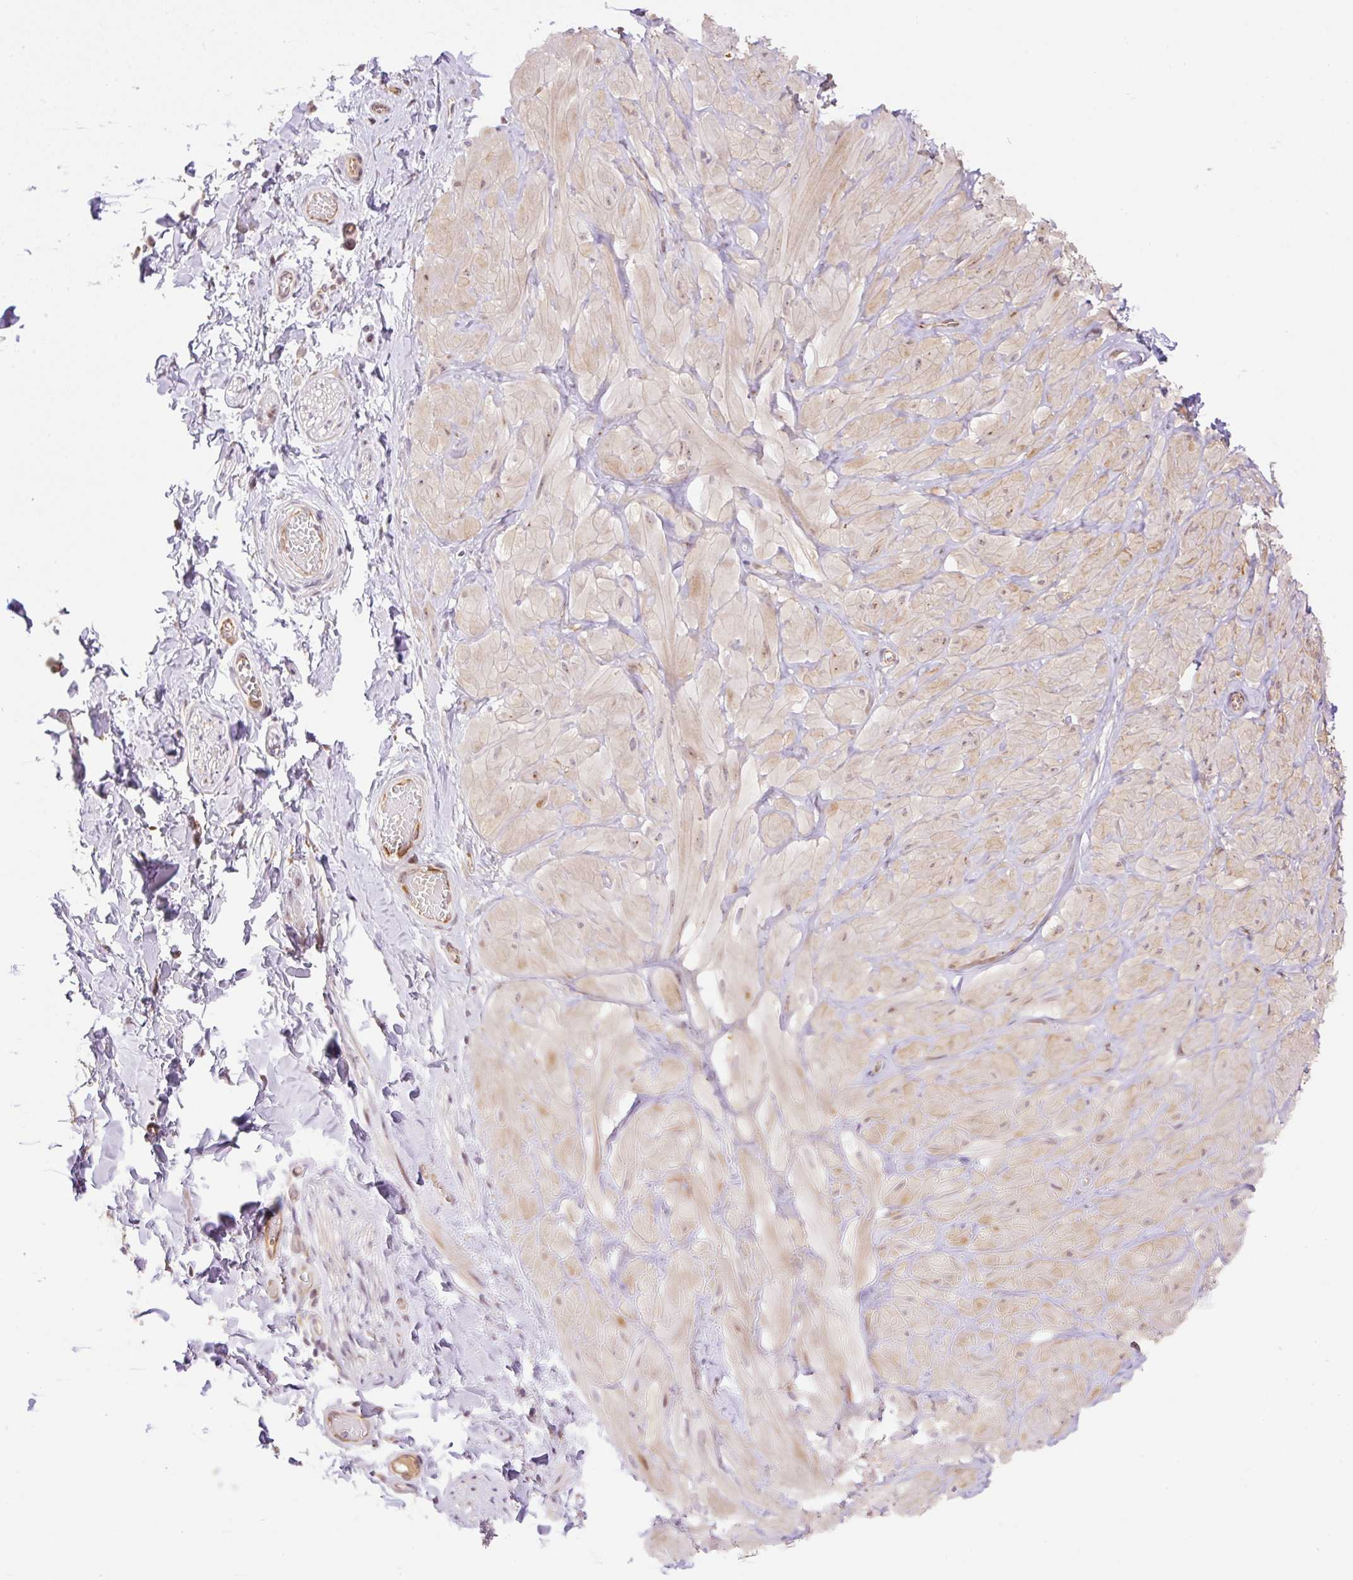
{"staining": {"intensity": "weak", "quantity": "<25%", "location": "cytoplasmic/membranous"}, "tissue": "adipose tissue", "cell_type": "Adipocytes", "image_type": "normal", "snomed": [{"axis": "morphology", "description": "Normal tissue, NOS"}, {"axis": "topography", "description": "Soft tissue"}, {"axis": "topography", "description": "Adipose tissue"}, {"axis": "topography", "description": "Vascular tissue"}, {"axis": "topography", "description": "Peripheral nerve tissue"}], "caption": "Immunohistochemistry (IHC) photomicrograph of benign adipose tissue: adipose tissue stained with DAB (3,3'-diaminobenzidine) shows no significant protein staining in adipocytes.", "gene": "ZNF394", "patient": {"sex": "male", "age": 29}}